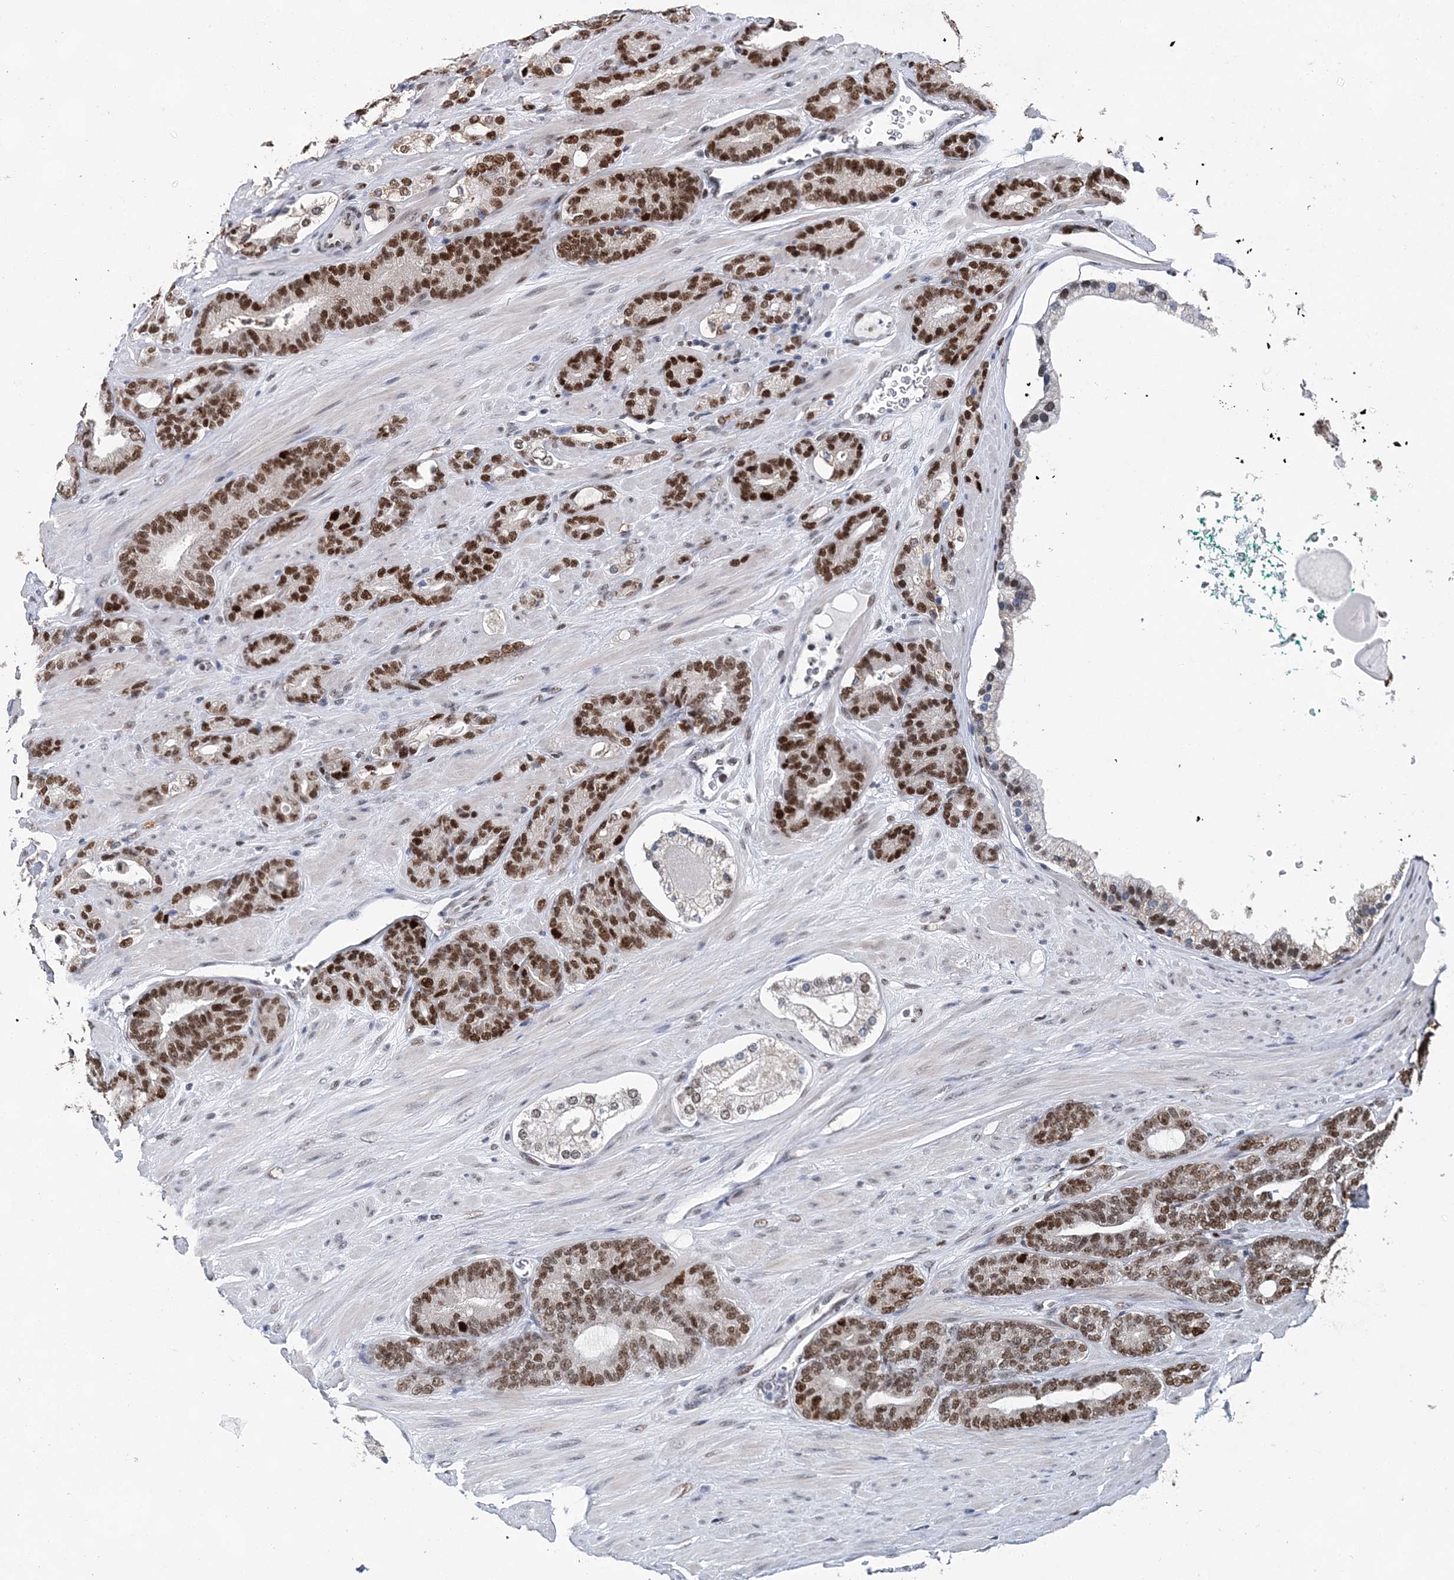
{"staining": {"intensity": "strong", "quantity": ">75%", "location": "nuclear"}, "tissue": "prostate cancer", "cell_type": "Tumor cells", "image_type": "cancer", "snomed": [{"axis": "morphology", "description": "Adenocarcinoma, Low grade"}, {"axis": "topography", "description": "Prostate"}], "caption": "About >75% of tumor cells in human prostate cancer demonstrate strong nuclear protein positivity as visualized by brown immunohistochemical staining.", "gene": "HAT1", "patient": {"sex": "male", "age": 63}}